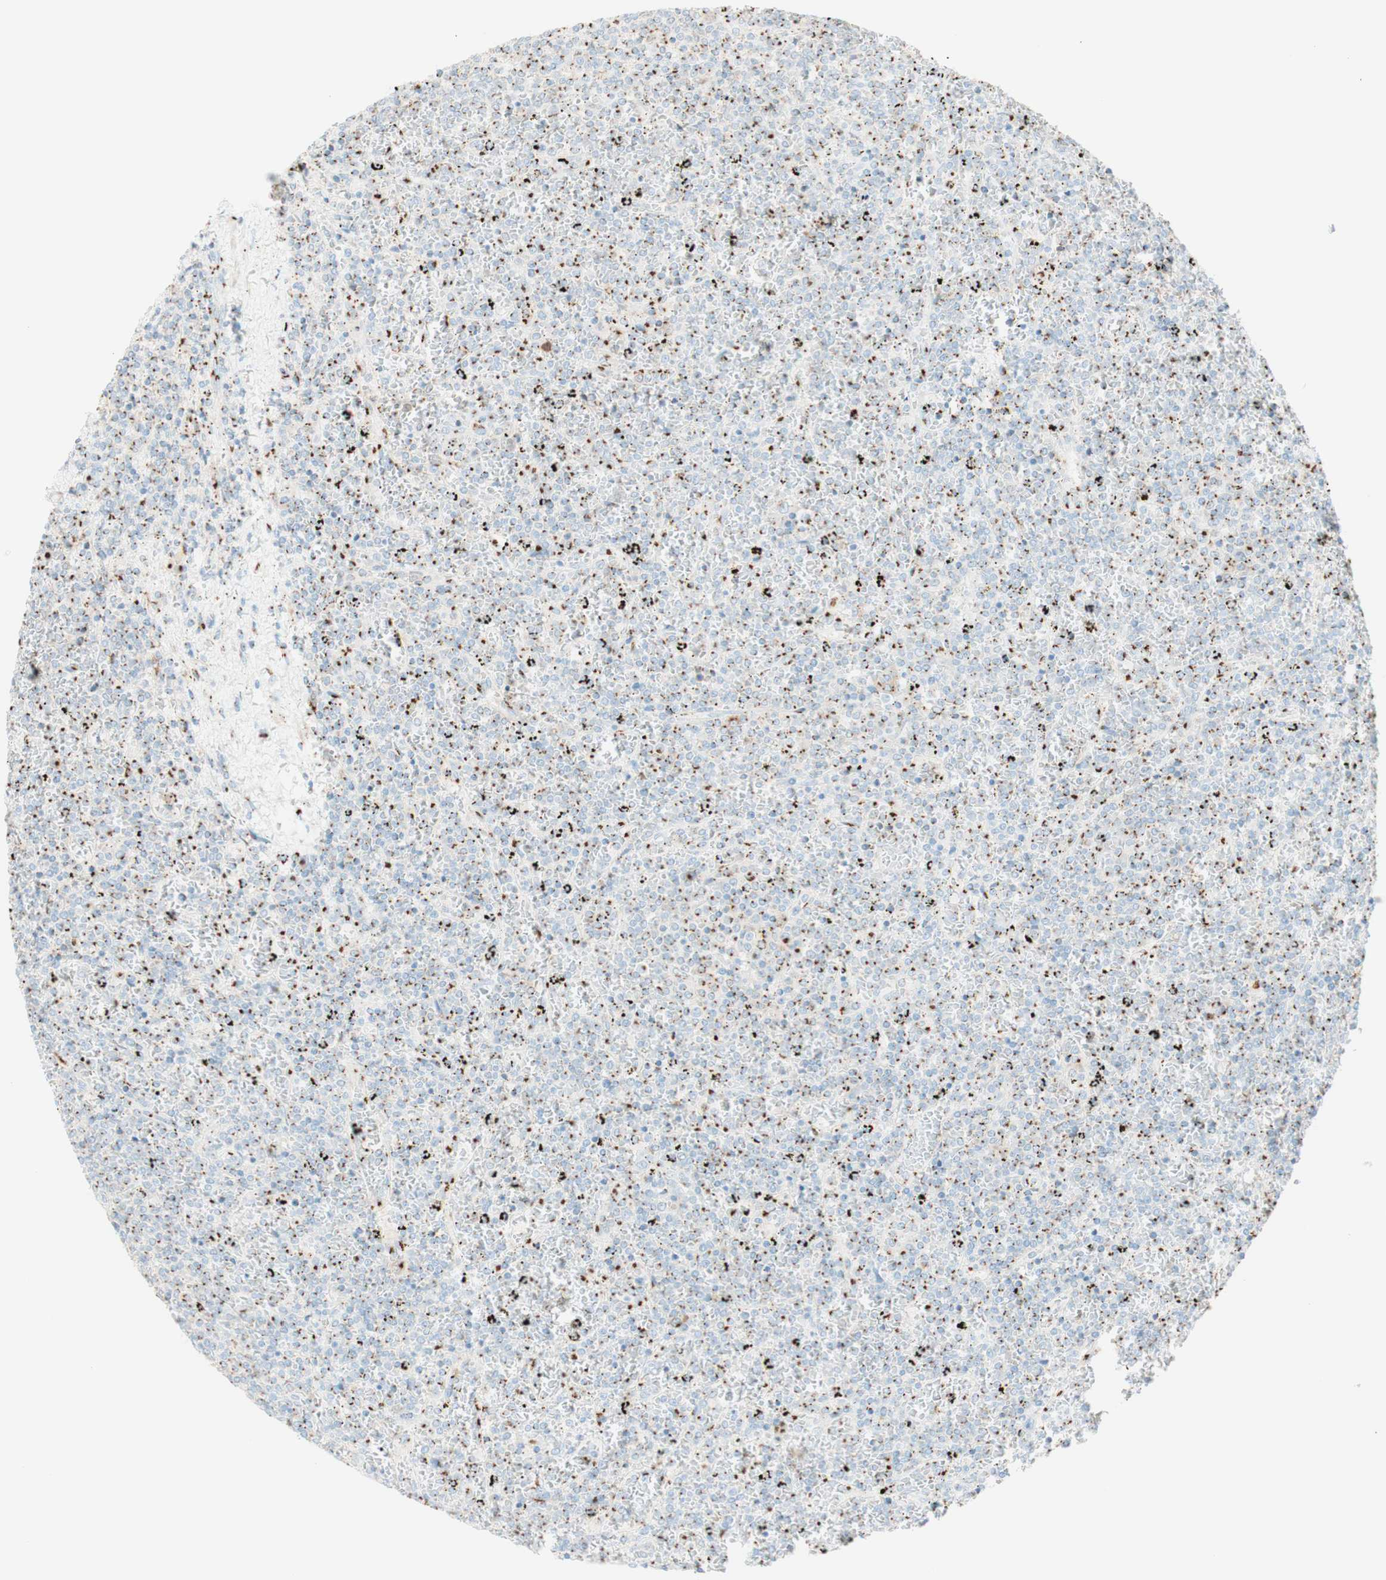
{"staining": {"intensity": "strong", "quantity": "25%-75%", "location": "cytoplasmic/membranous"}, "tissue": "lymphoma", "cell_type": "Tumor cells", "image_type": "cancer", "snomed": [{"axis": "morphology", "description": "Malignant lymphoma, non-Hodgkin's type, Low grade"}, {"axis": "topography", "description": "Spleen"}], "caption": "Immunohistochemistry staining of malignant lymphoma, non-Hodgkin's type (low-grade), which reveals high levels of strong cytoplasmic/membranous expression in about 25%-75% of tumor cells indicating strong cytoplasmic/membranous protein positivity. The staining was performed using DAB (3,3'-diaminobenzidine) (brown) for protein detection and nuclei were counterstained in hematoxylin (blue).", "gene": "GOLGB1", "patient": {"sex": "female", "age": 77}}